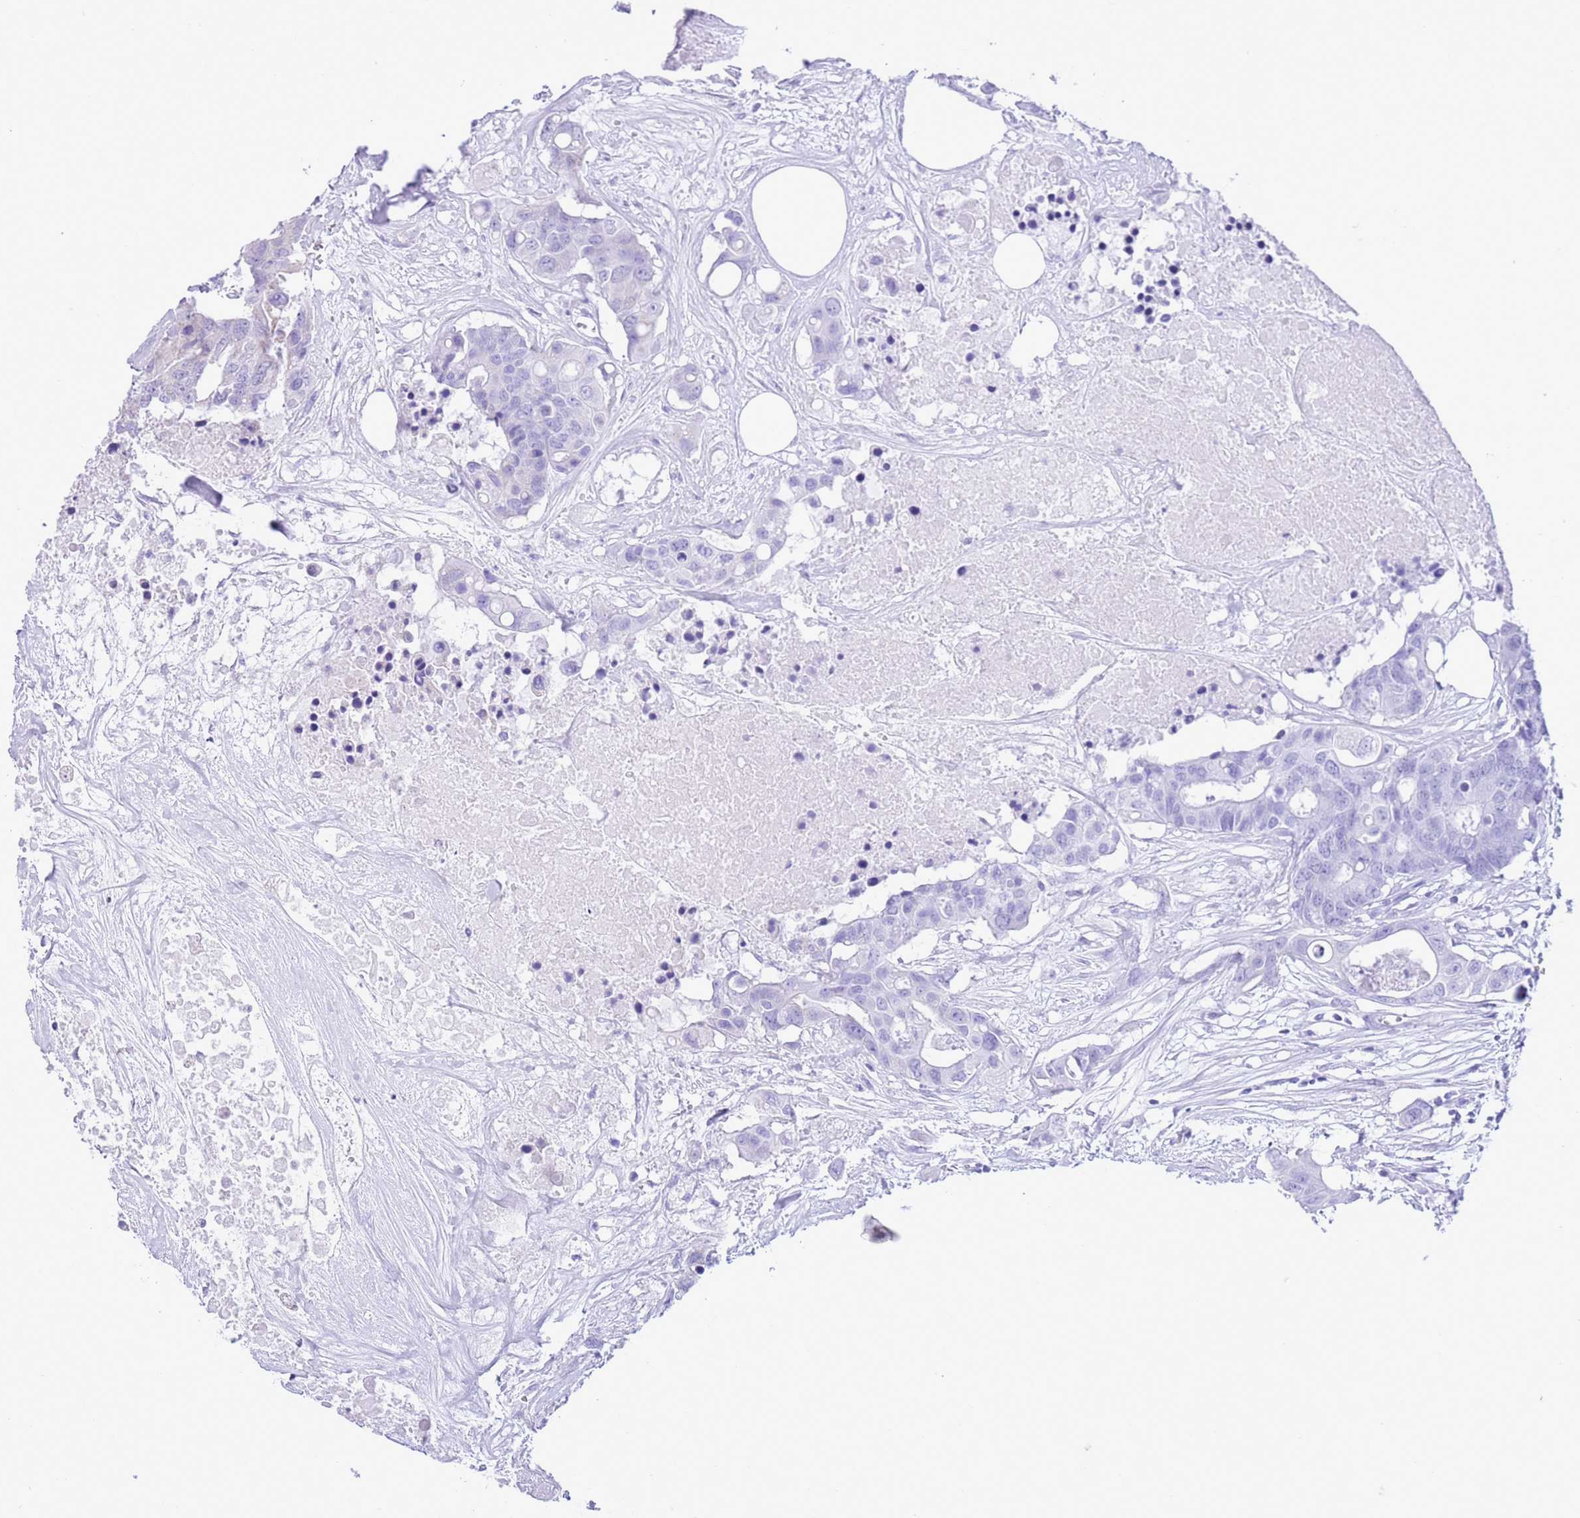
{"staining": {"intensity": "weak", "quantity": "<25%", "location": "cytoplasmic/membranous"}, "tissue": "colorectal cancer", "cell_type": "Tumor cells", "image_type": "cancer", "snomed": [{"axis": "morphology", "description": "Adenocarcinoma, NOS"}, {"axis": "topography", "description": "Colon"}], "caption": "The image reveals no staining of tumor cells in adenocarcinoma (colorectal). (Brightfield microscopy of DAB (3,3'-diaminobenzidine) immunohistochemistry at high magnification).", "gene": "OAZ2", "patient": {"sex": "male", "age": 77}}